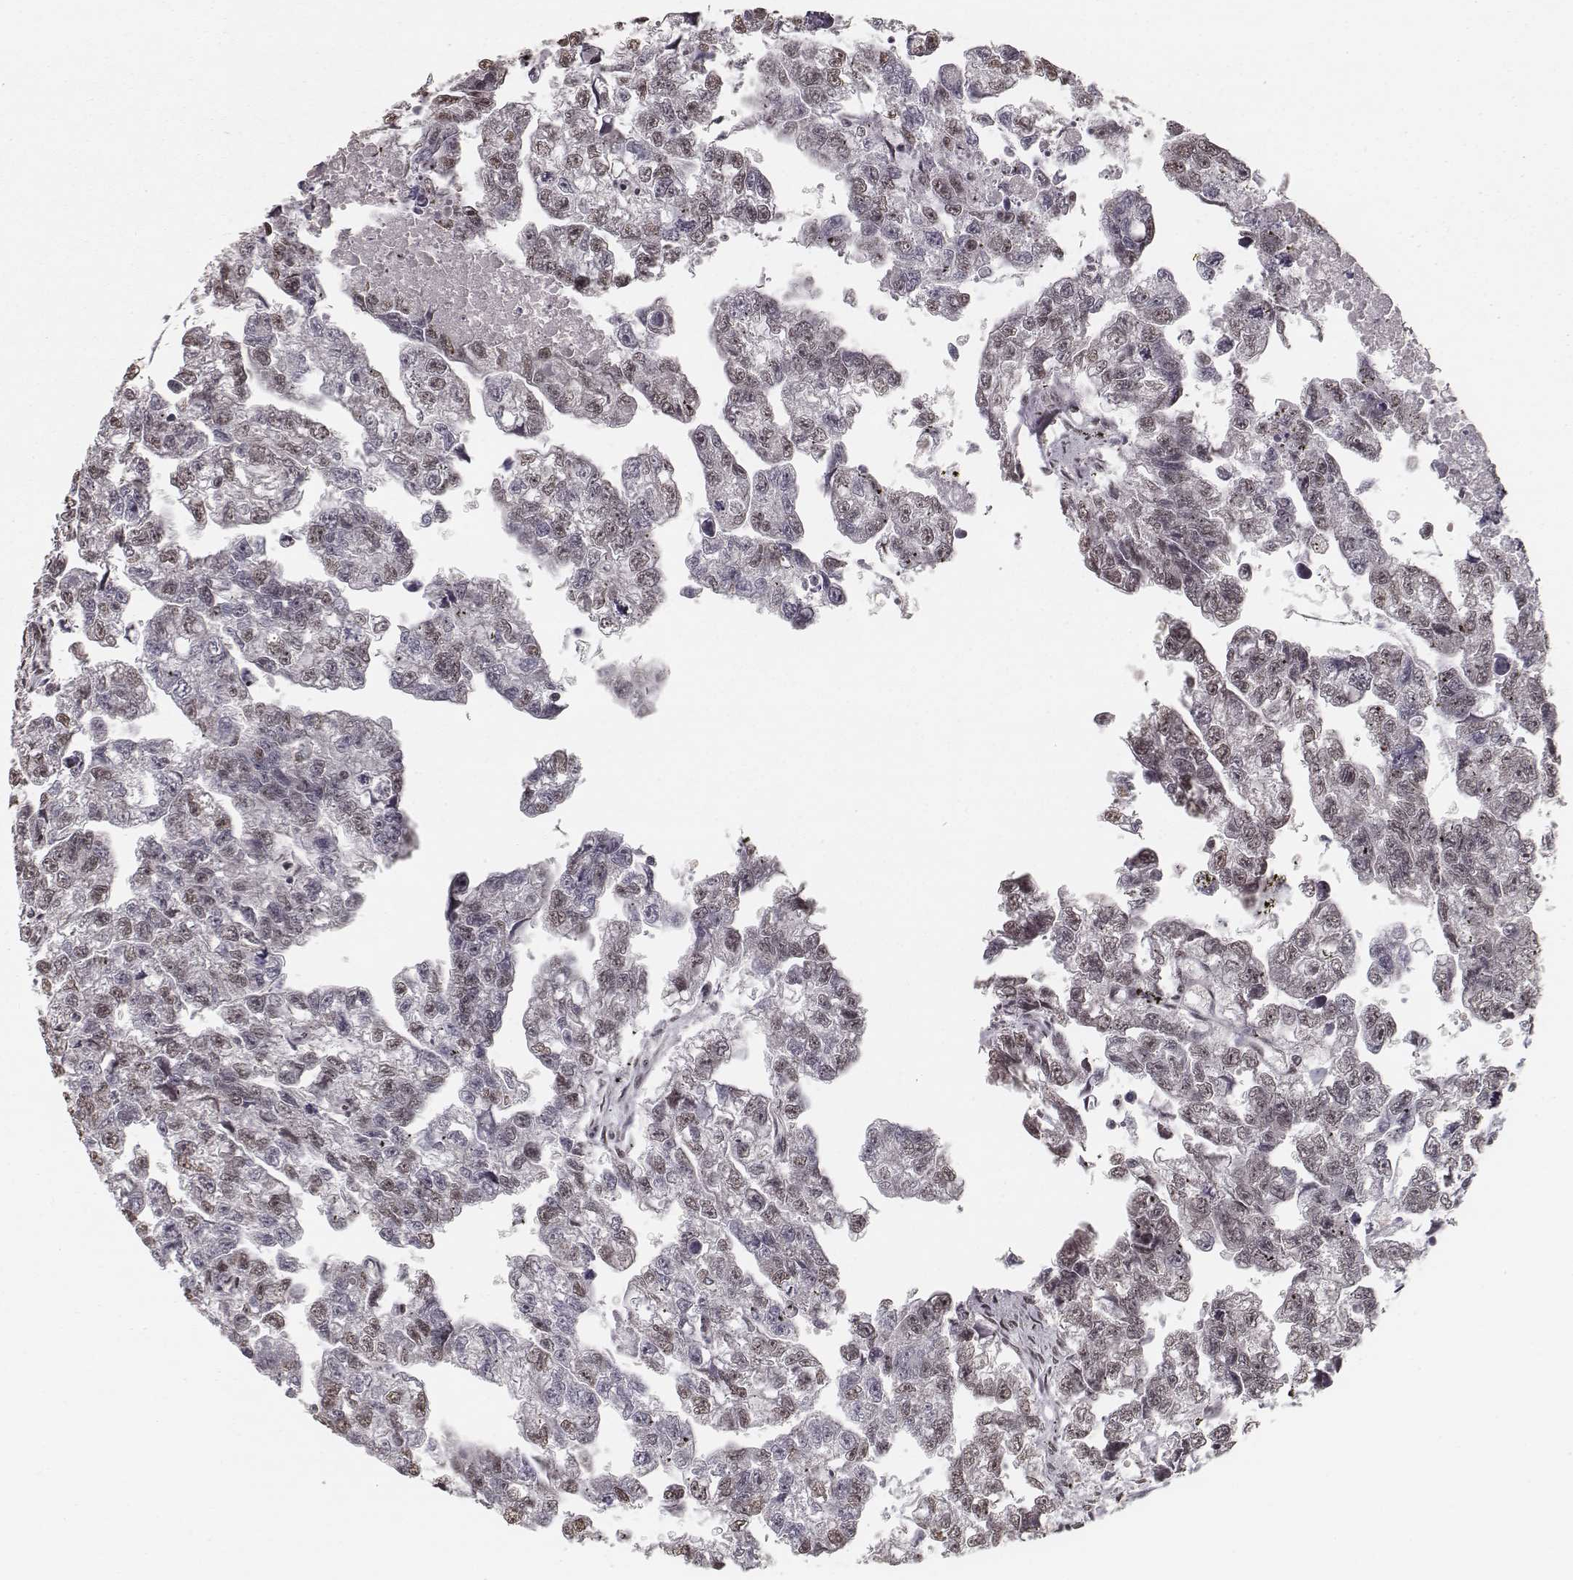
{"staining": {"intensity": "weak", "quantity": "25%-75%", "location": "nuclear"}, "tissue": "testis cancer", "cell_type": "Tumor cells", "image_type": "cancer", "snomed": [{"axis": "morphology", "description": "Carcinoma, Embryonal, NOS"}, {"axis": "morphology", "description": "Teratoma, malignant, NOS"}, {"axis": "topography", "description": "Testis"}], "caption": "Weak nuclear expression is appreciated in approximately 25%-75% of tumor cells in testis cancer (embryonal carcinoma).", "gene": "HMGA2", "patient": {"sex": "male", "age": 44}}